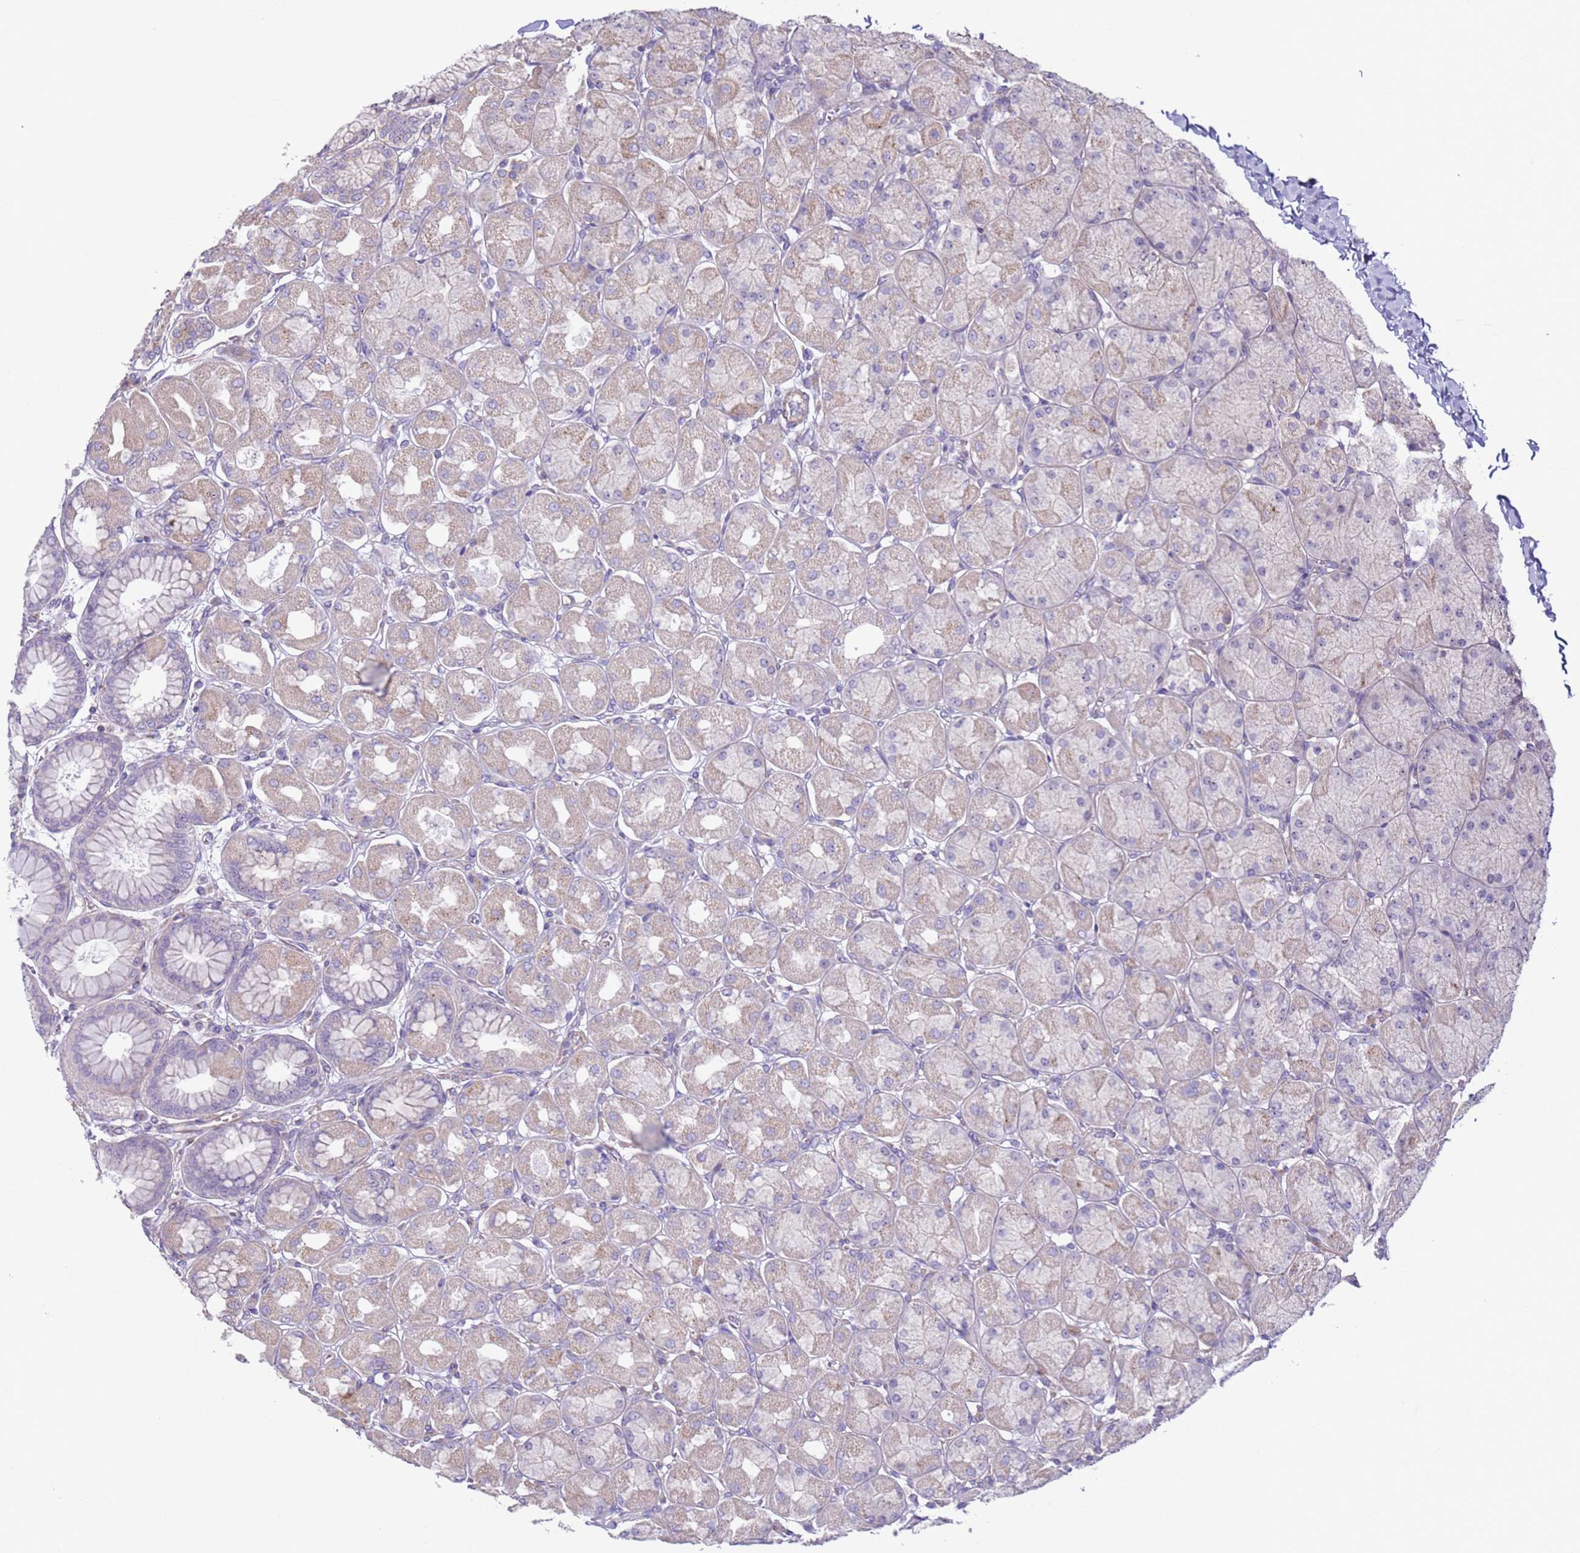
{"staining": {"intensity": "weak", "quantity": "<25%", "location": "cytoplasmic/membranous"}, "tissue": "stomach", "cell_type": "Glandular cells", "image_type": "normal", "snomed": [{"axis": "morphology", "description": "Normal tissue, NOS"}, {"axis": "topography", "description": "Stomach, upper"}], "caption": "A histopathology image of stomach stained for a protein exhibits no brown staining in glandular cells.", "gene": "HEATR1", "patient": {"sex": "female", "age": 56}}